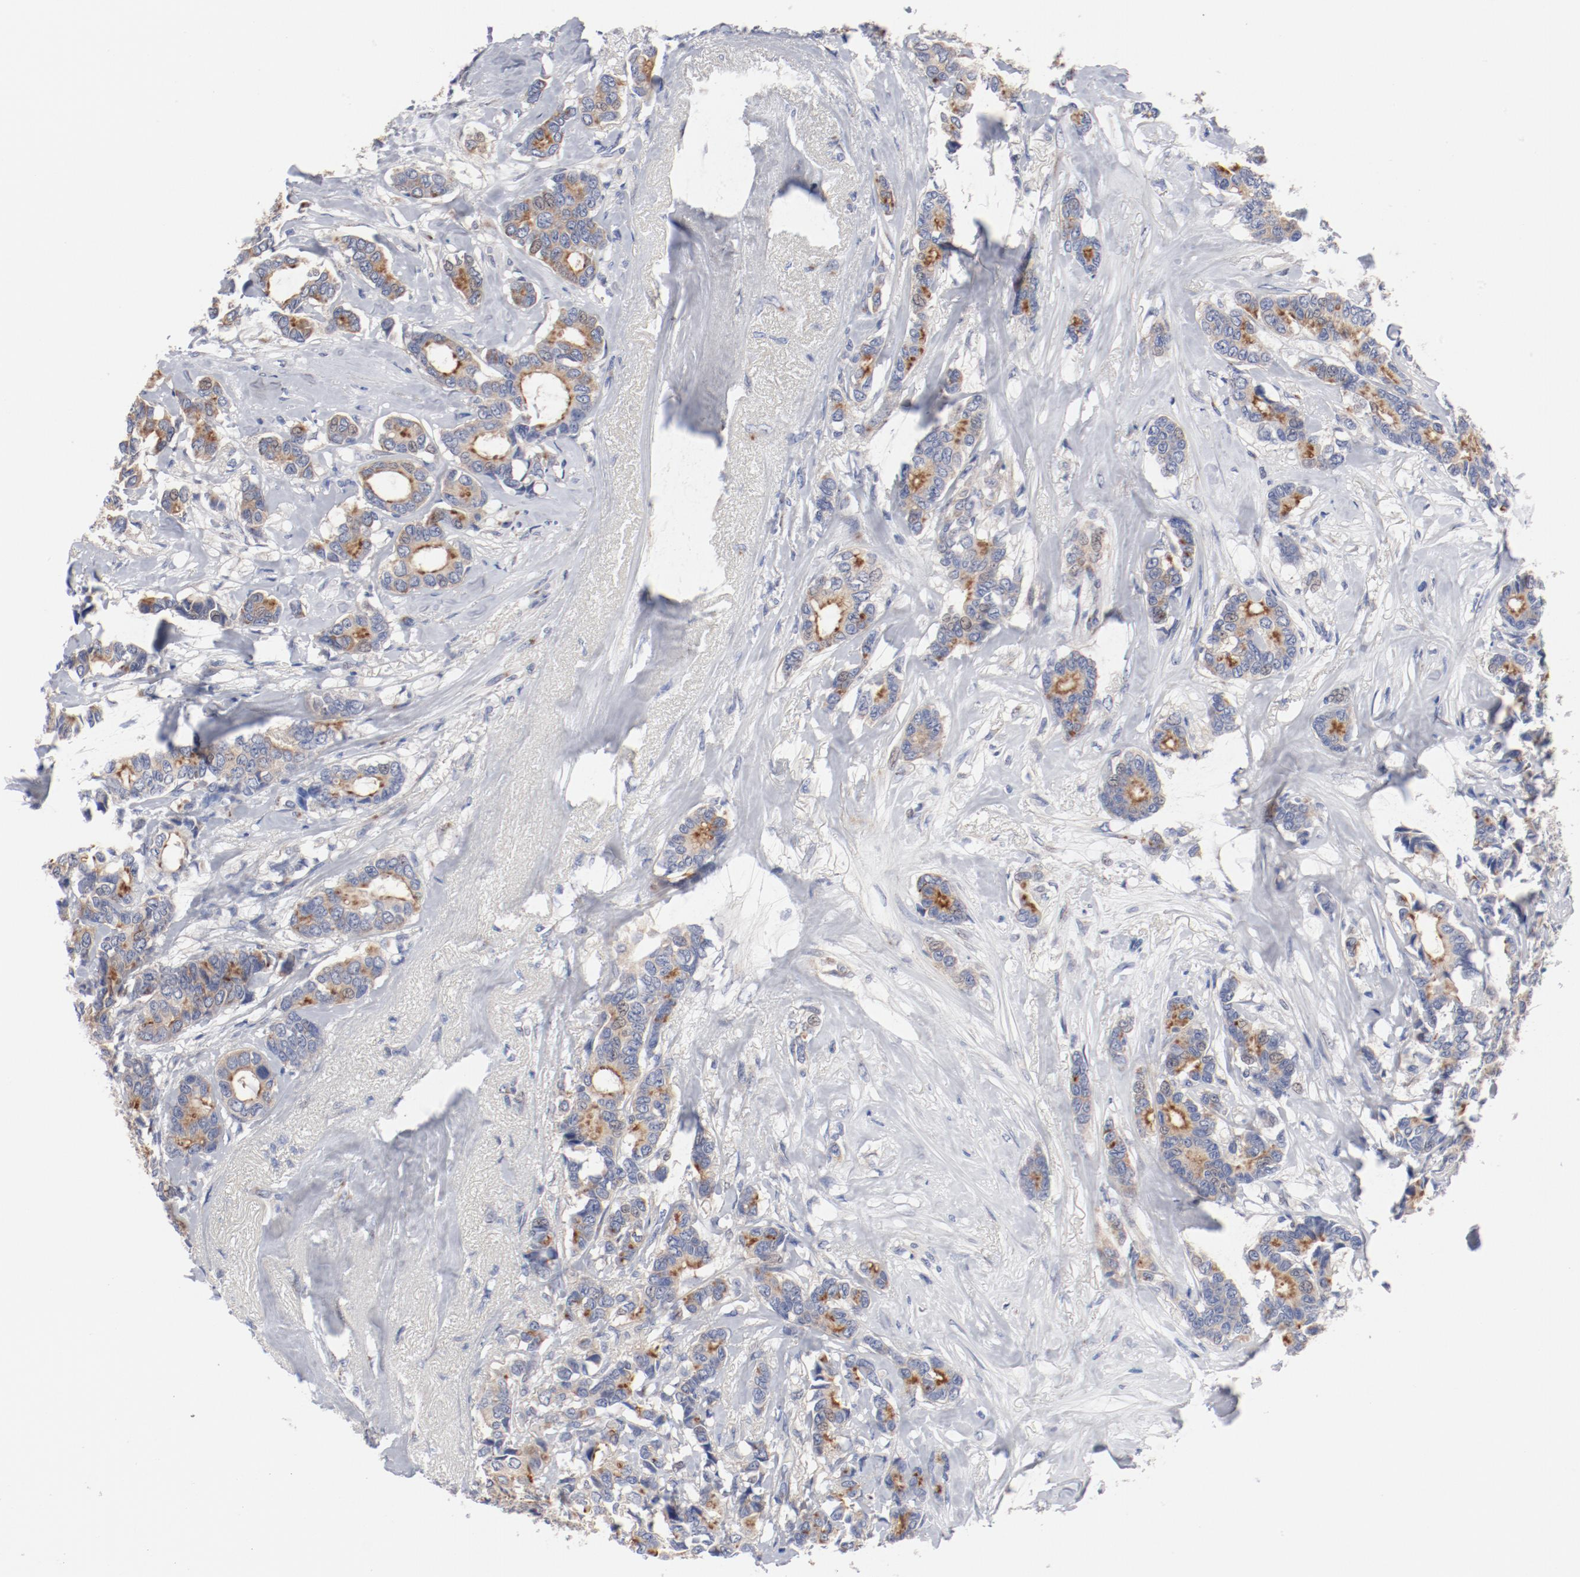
{"staining": {"intensity": "moderate", "quantity": ">75%", "location": "cytoplasmic/membranous"}, "tissue": "breast cancer", "cell_type": "Tumor cells", "image_type": "cancer", "snomed": [{"axis": "morphology", "description": "Duct carcinoma"}, {"axis": "topography", "description": "Breast"}], "caption": "A high-resolution image shows IHC staining of breast cancer (intraductal carcinoma), which displays moderate cytoplasmic/membranous expression in about >75% of tumor cells.", "gene": "GPR143", "patient": {"sex": "female", "age": 87}}